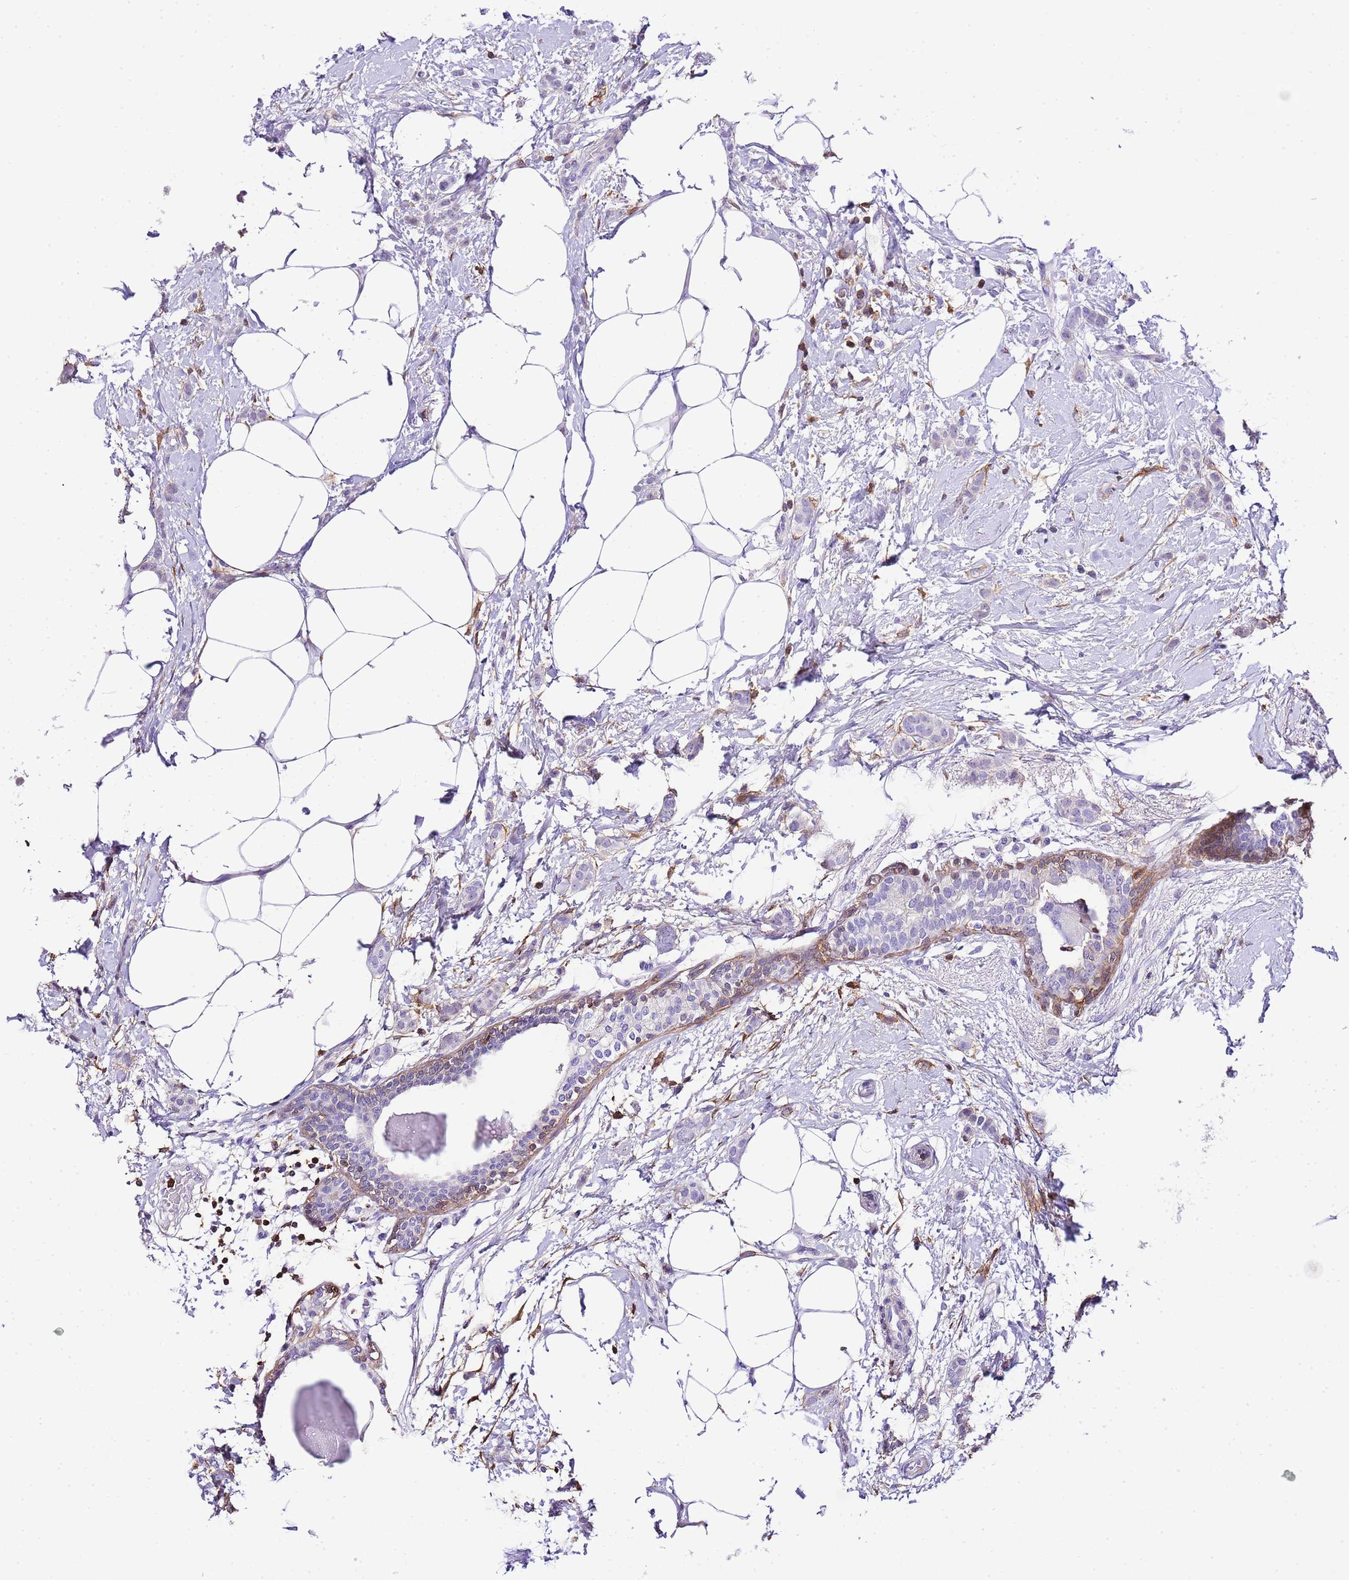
{"staining": {"intensity": "negative", "quantity": "none", "location": "none"}, "tissue": "breast cancer", "cell_type": "Tumor cells", "image_type": "cancer", "snomed": [{"axis": "morphology", "description": "Duct carcinoma"}, {"axis": "topography", "description": "Breast"}], "caption": "Breast cancer (intraductal carcinoma) was stained to show a protein in brown. There is no significant staining in tumor cells.", "gene": "CNN2", "patient": {"sex": "female", "age": 72}}